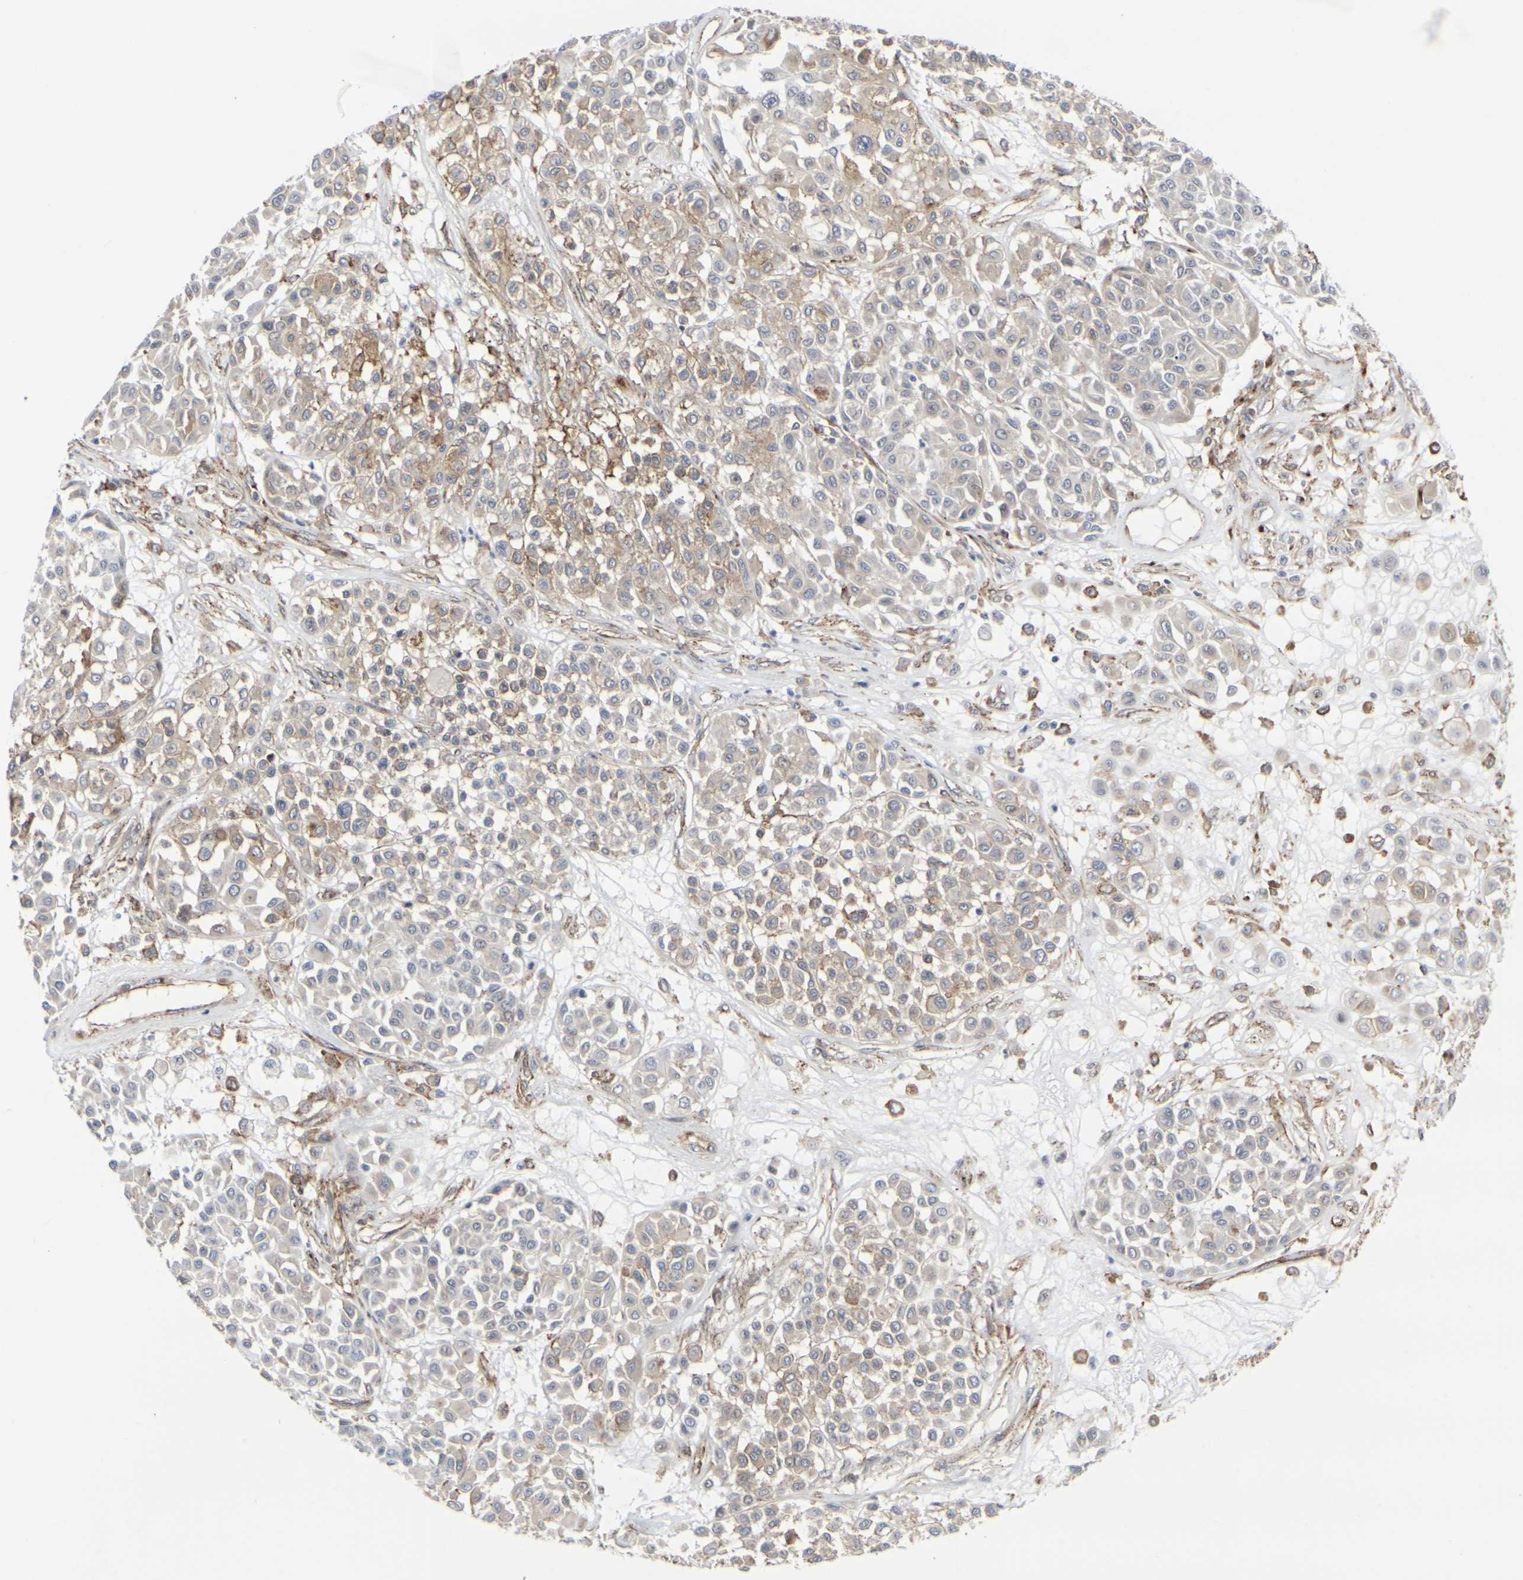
{"staining": {"intensity": "moderate", "quantity": "<25%", "location": "cytoplasmic/membranous"}, "tissue": "melanoma", "cell_type": "Tumor cells", "image_type": "cancer", "snomed": [{"axis": "morphology", "description": "Malignant melanoma, Metastatic site"}, {"axis": "topography", "description": "Soft tissue"}], "caption": "Protein expression analysis of malignant melanoma (metastatic site) demonstrates moderate cytoplasmic/membranous staining in approximately <25% of tumor cells. (DAB IHC with brightfield microscopy, high magnification).", "gene": "MYOF", "patient": {"sex": "male", "age": 41}}